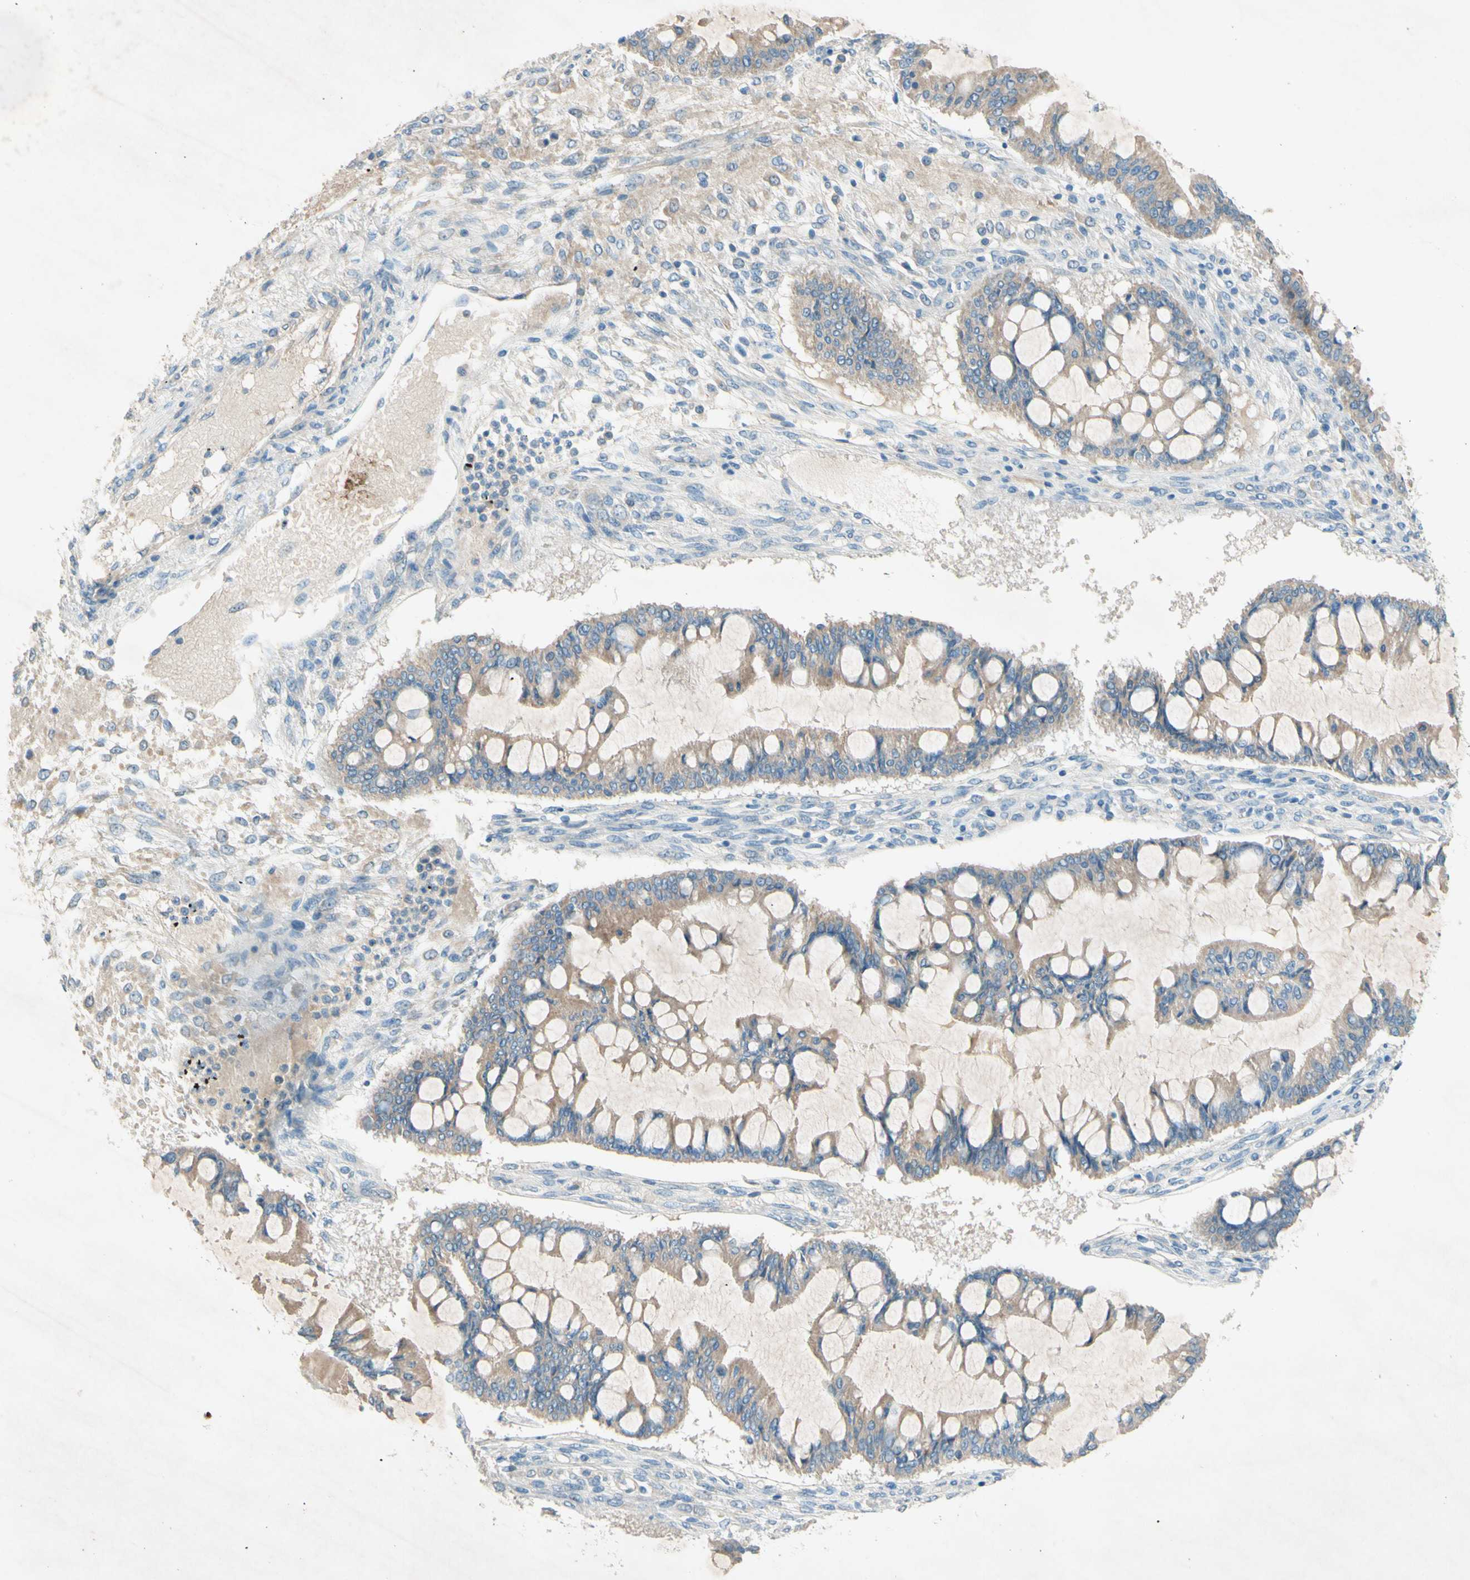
{"staining": {"intensity": "weak", "quantity": ">75%", "location": "cytoplasmic/membranous"}, "tissue": "ovarian cancer", "cell_type": "Tumor cells", "image_type": "cancer", "snomed": [{"axis": "morphology", "description": "Cystadenocarcinoma, mucinous, NOS"}, {"axis": "topography", "description": "Ovary"}], "caption": "DAB immunohistochemical staining of human ovarian cancer reveals weak cytoplasmic/membranous protein positivity in about >75% of tumor cells.", "gene": "IL2", "patient": {"sex": "female", "age": 73}}